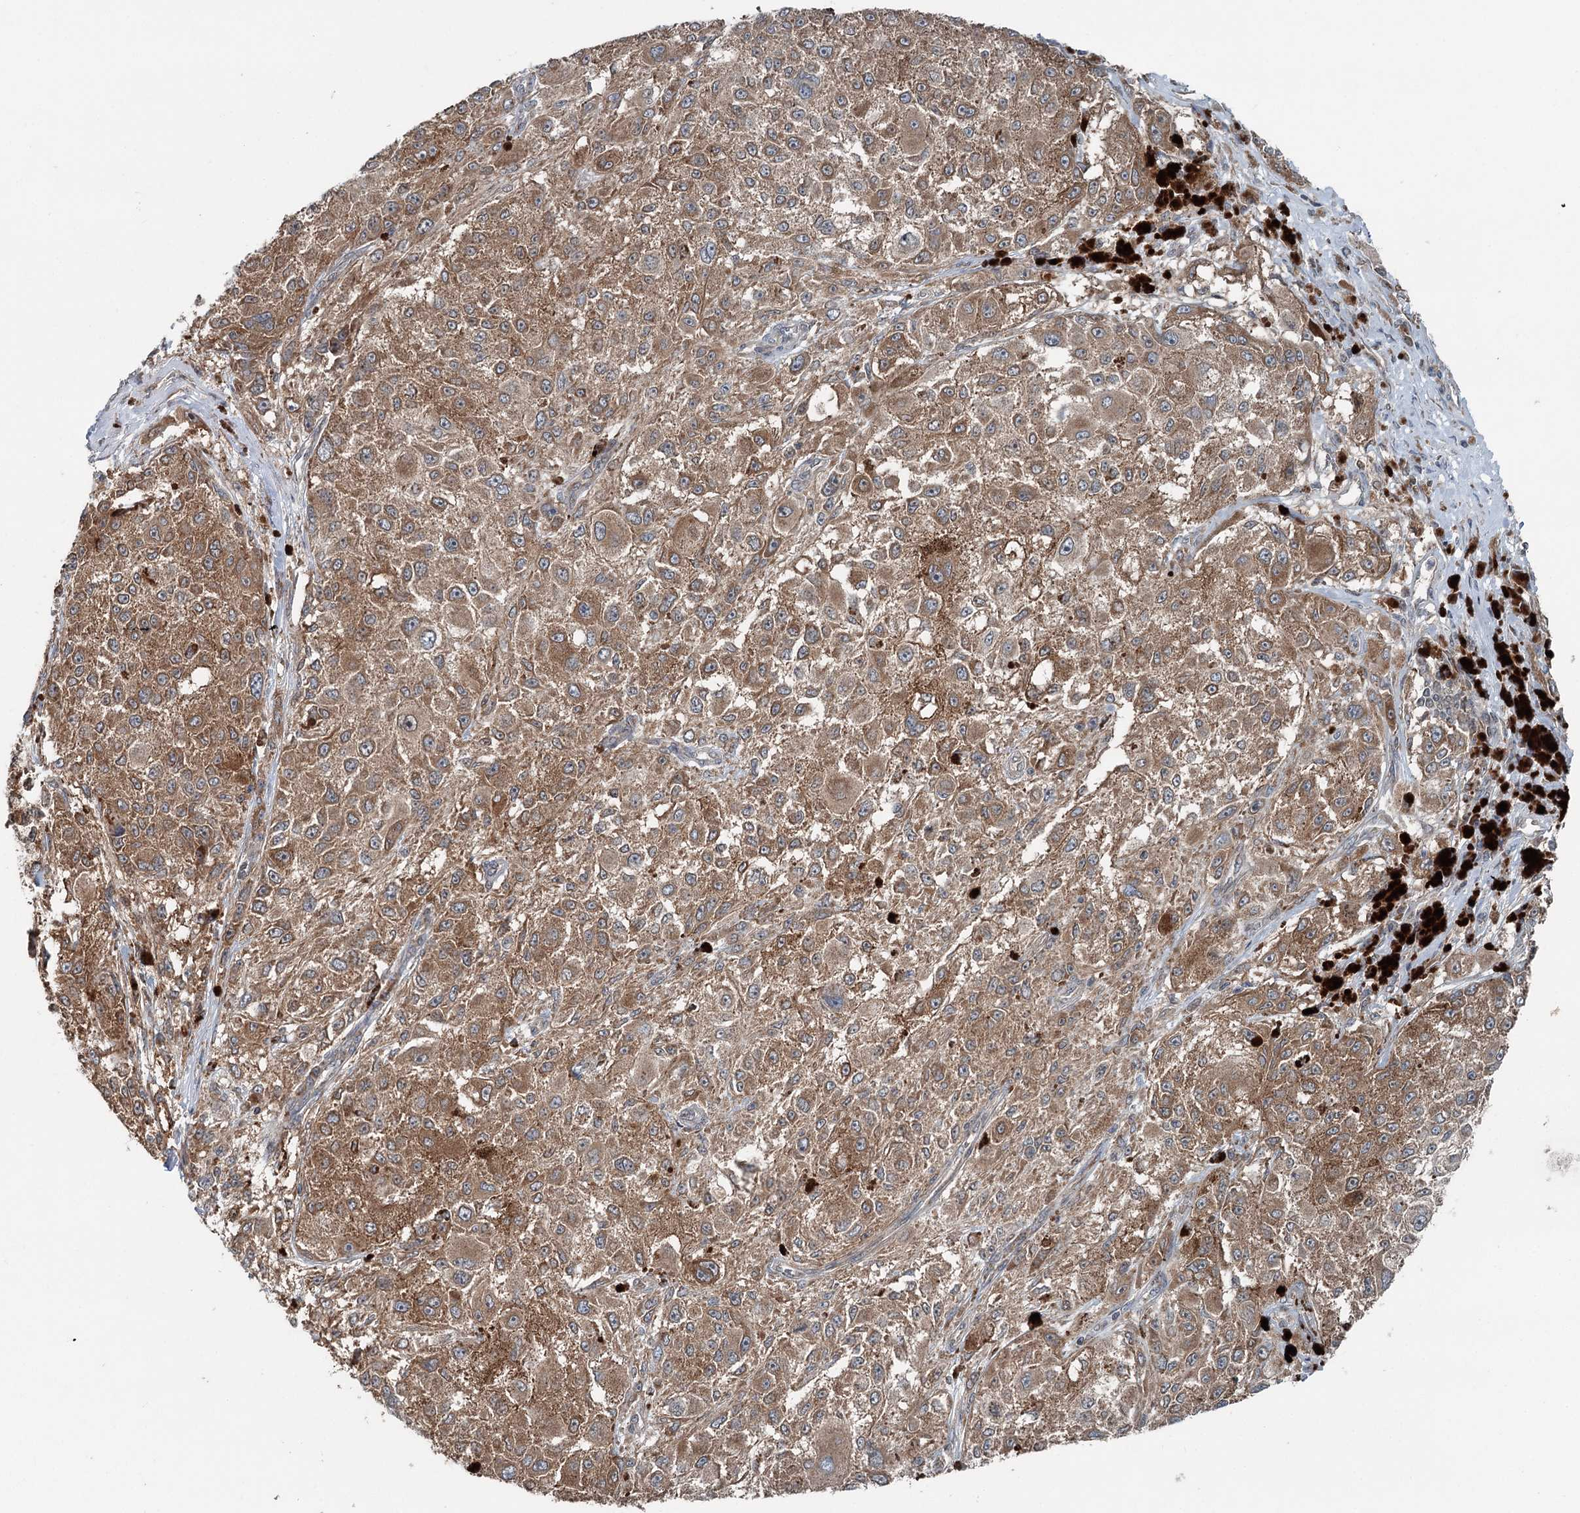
{"staining": {"intensity": "moderate", "quantity": ">75%", "location": "cytoplasmic/membranous"}, "tissue": "melanoma", "cell_type": "Tumor cells", "image_type": "cancer", "snomed": [{"axis": "morphology", "description": "Necrosis, NOS"}, {"axis": "morphology", "description": "Malignant melanoma, NOS"}, {"axis": "topography", "description": "Skin"}], "caption": "Malignant melanoma stained with a brown dye exhibits moderate cytoplasmic/membranous positive positivity in approximately >75% of tumor cells.", "gene": "WAPL", "patient": {"sex": "female", "age": 87}}